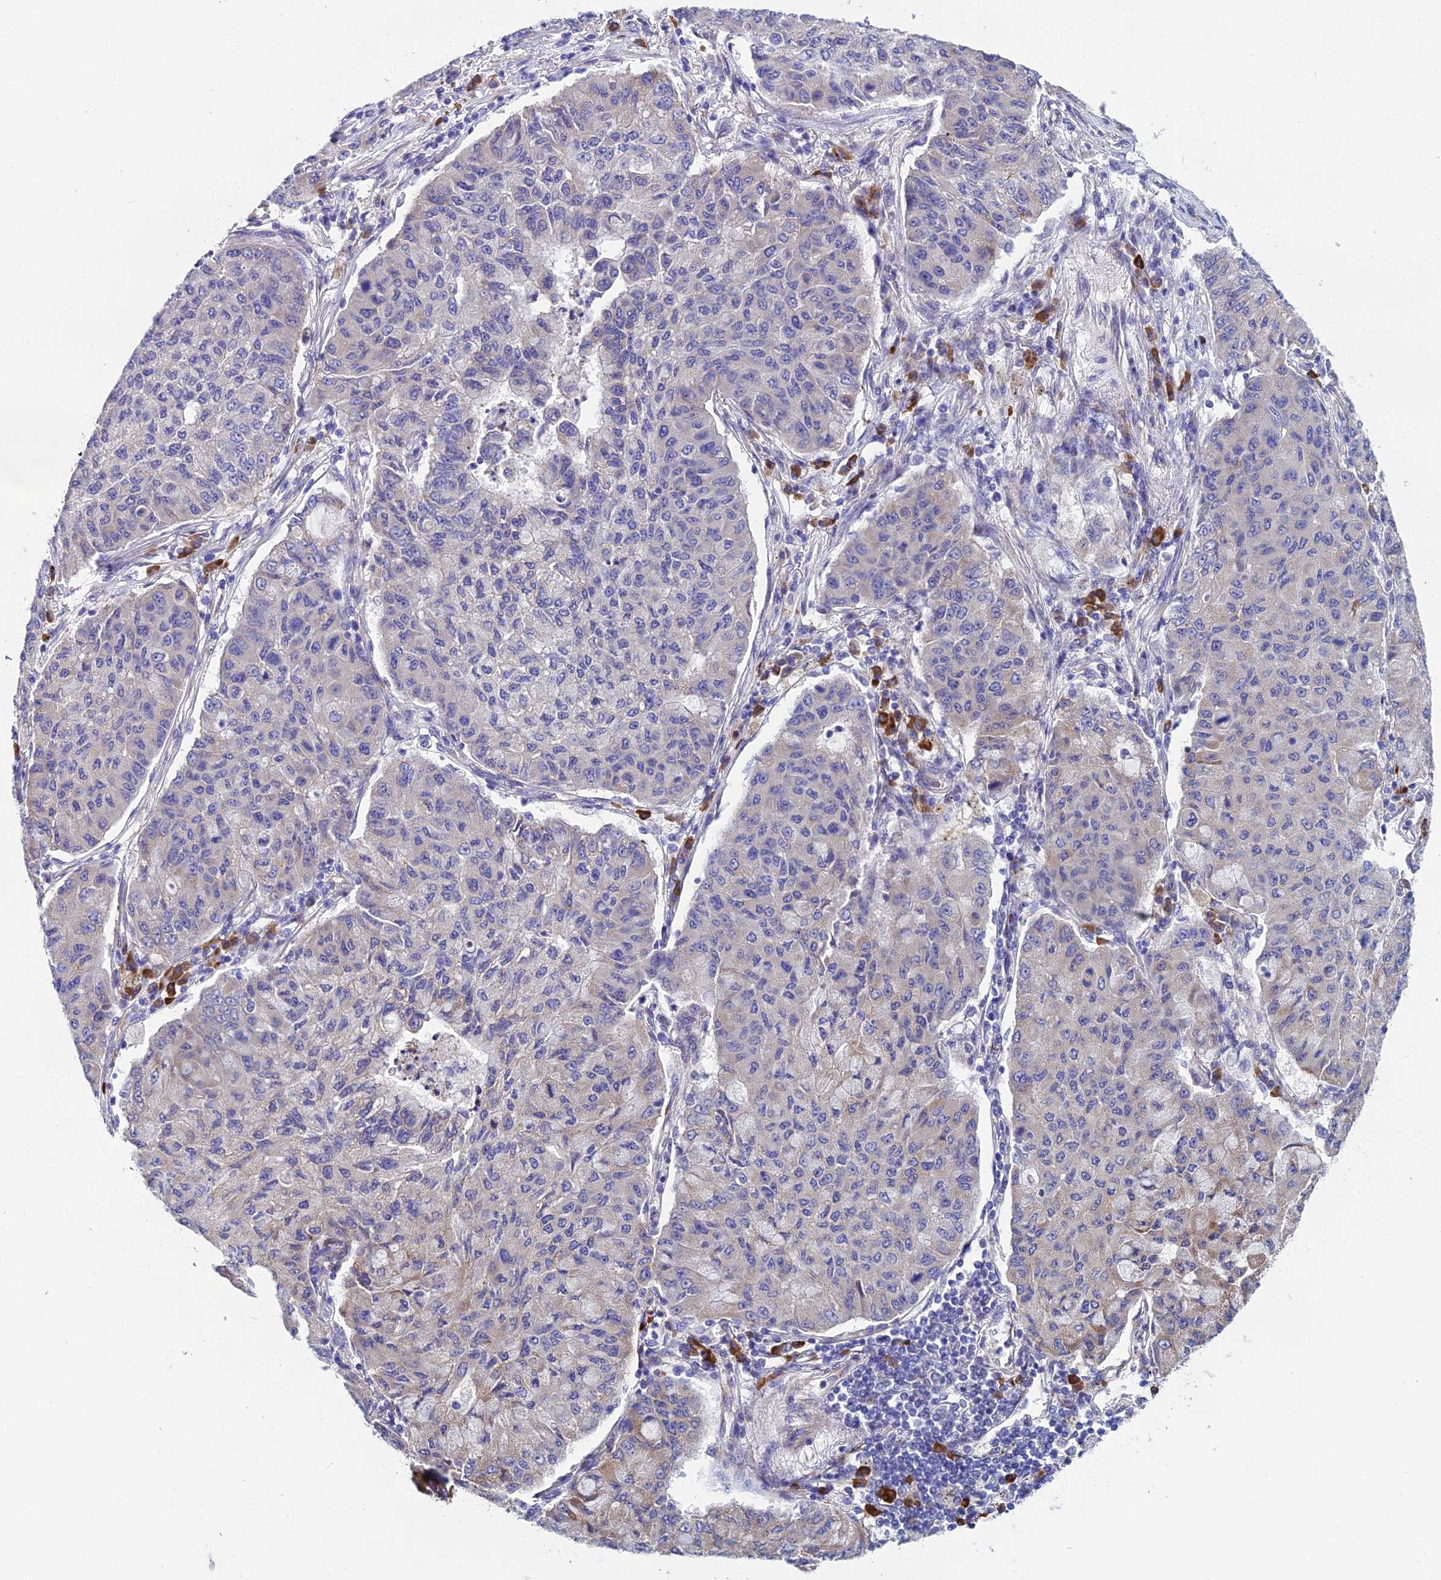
{"staining": {"intensity": "moderate", "quantity": "<25%", "location": "cytoplasmic/membranous"}, "tissue": "lung cancer", "cell_type": "Tumor cells", "image_type": "cancer", "snomed": [{"axis": "morphology", "description": "Squamous cell carcinoma, NOS"}, {"axis": "topography", "description": "Lung"}], "caption": "Lung cancer (squamous cell carcinoma) stained with IHC displays moderate cytoplasmic/membranous positivity in approximately <25% of tumor cells.", "gene": "MACIR", "patient": {"sex": "male", "age": 74}}